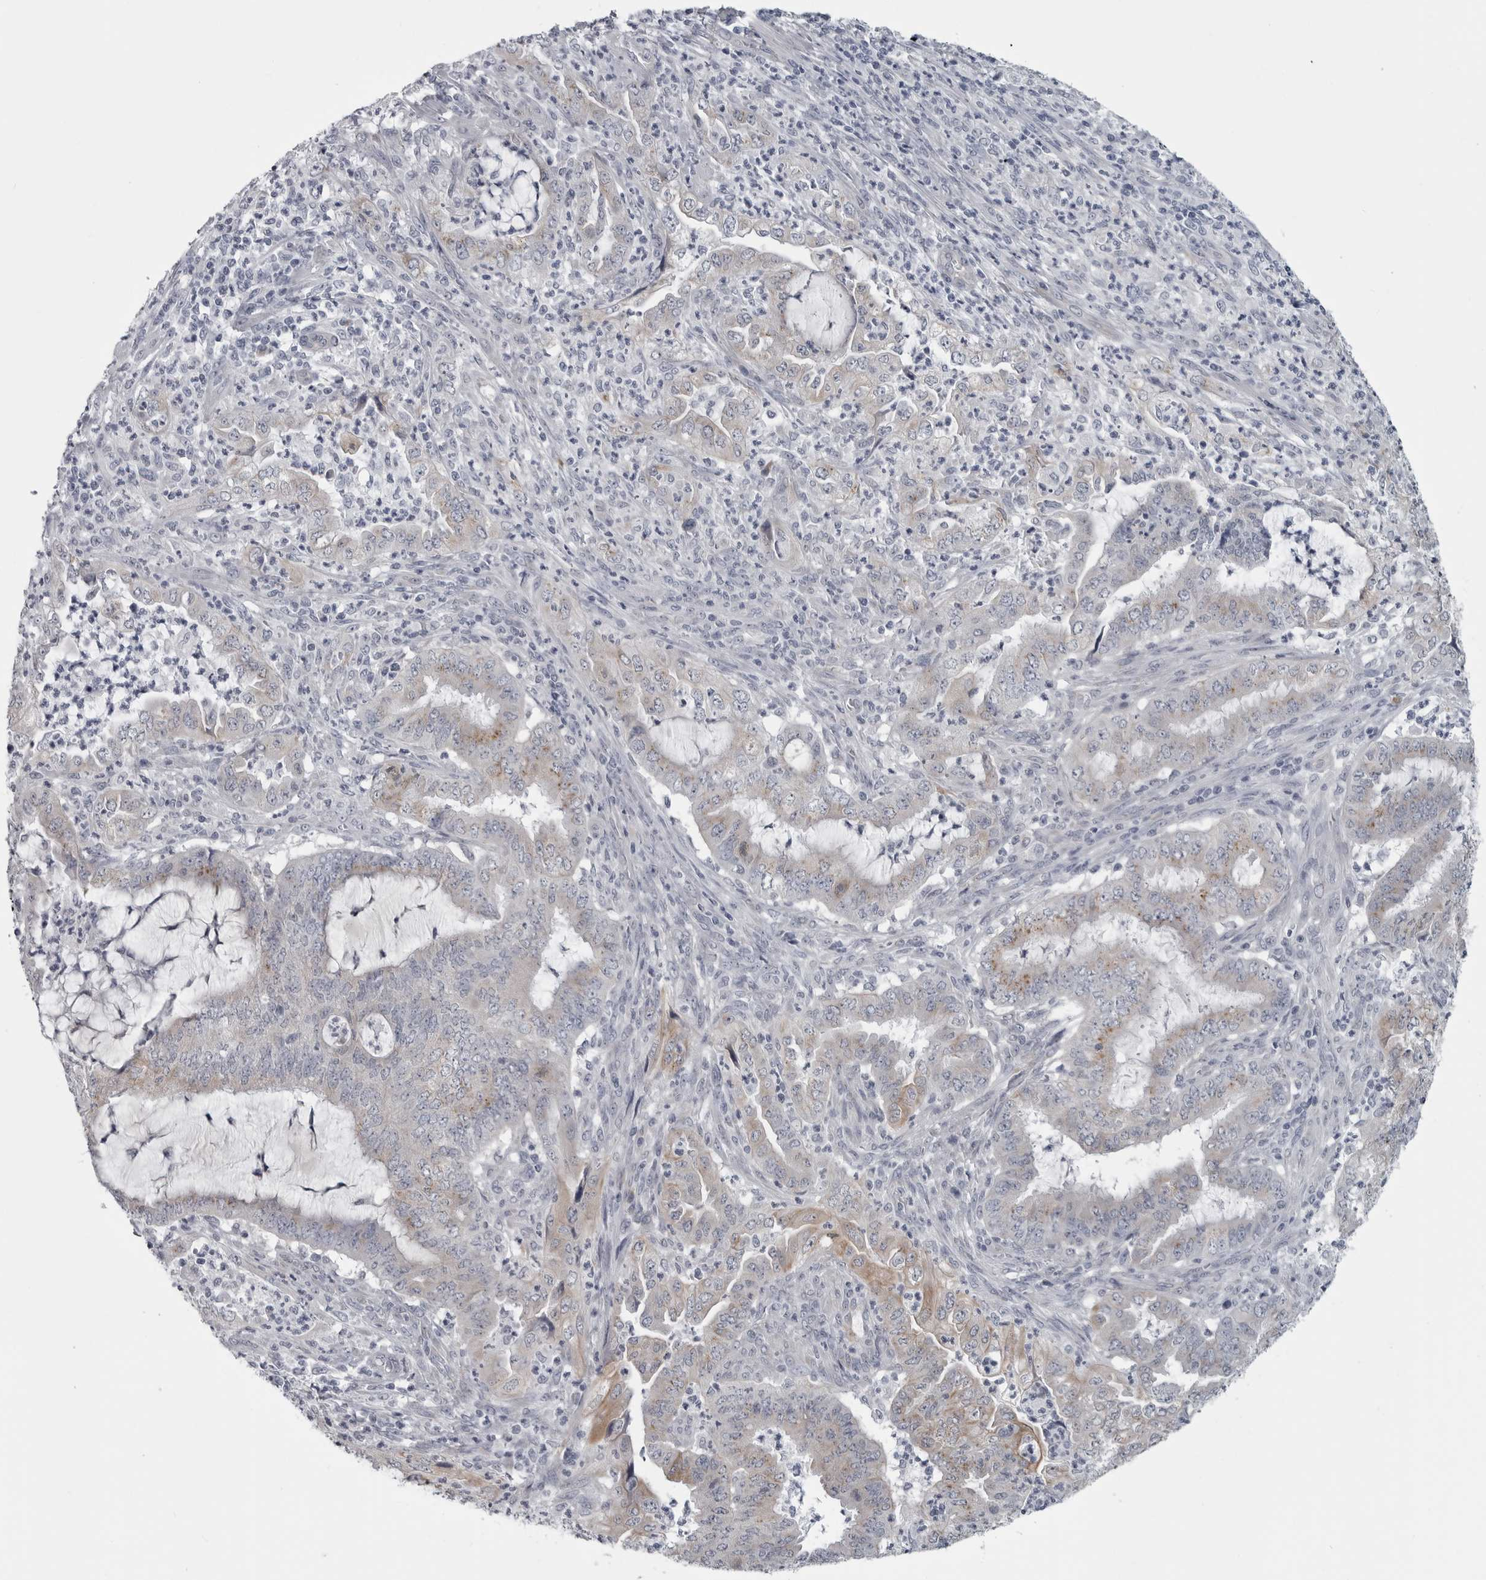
{"staining": {"intensity": "weak", "quantity": ">75%", "location": "cytoplasmic/membranous"}, "tissue": "endometrial cancer", "cell_type": "Tumor cells", "image_type": "cancer", "snomed": [{"axis": "morphology", "description": "Adenocarcinoma, NOS"}, {"axis": "topography", "description": "Endometrium"}], "caption": "A low amount of weak cytoplasmic/membranous expression is seen in about >75% of tumor cells in endometrial adenocarcinoma tissue. The staining was performed using DAB to visualize the protein expression in brown, while the nuclei were stained in blue with hematoxylin (Magnification: 20x).", "gene": "MYOC", "patient": {"sex": "female", "age": 51}}